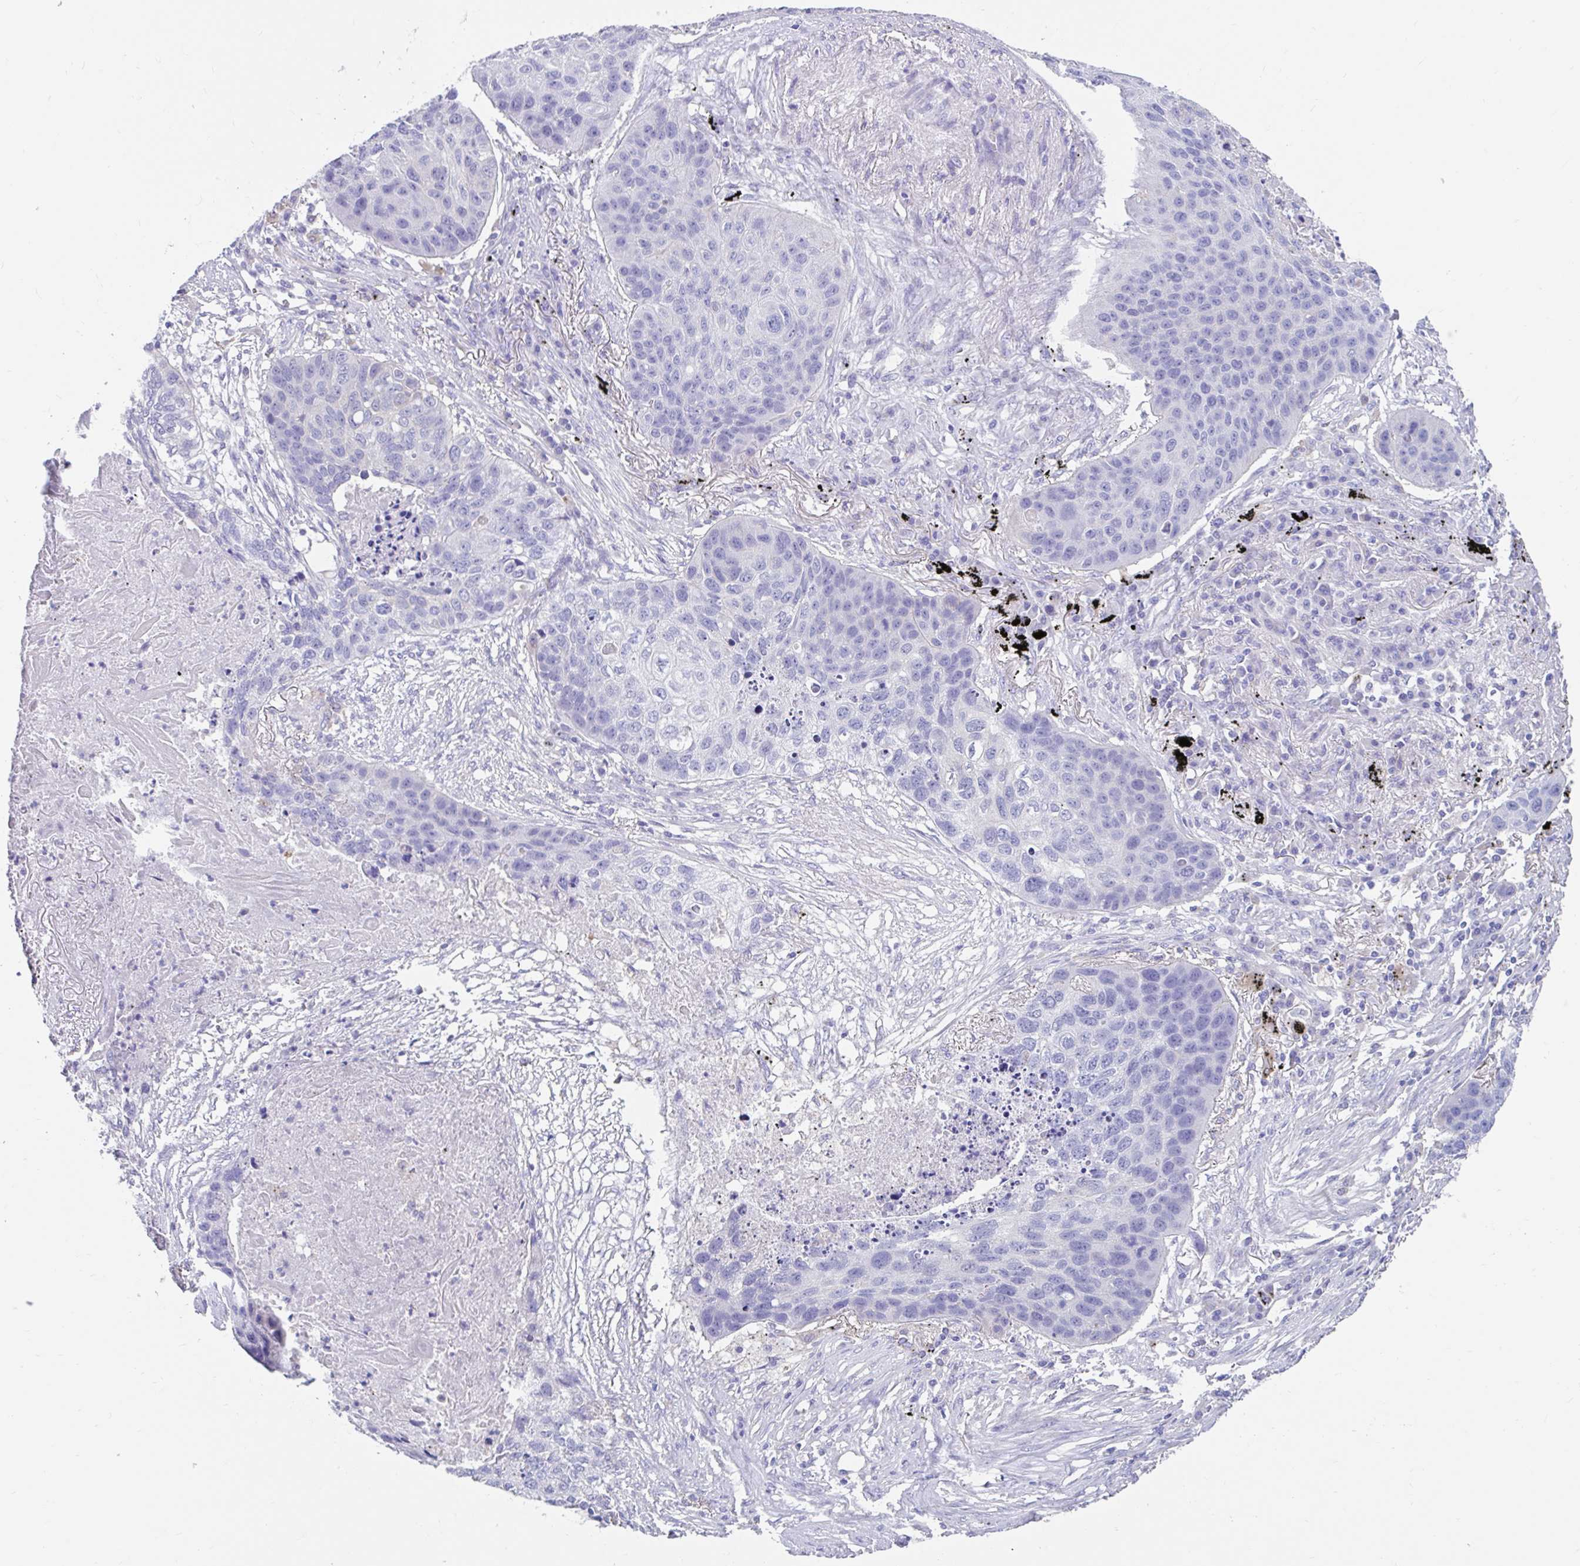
{"staining": {"intensity": "negative", "quantity": "none", "location": "none"}, "tissue": "lung cancer", "cell_type": "Tumor cells", "image_type": "cancer", "snomed": [{"axis": "morphology", "description": "Squamous cell carcinoma, NOS"}, {"axis": "topography", "description": "Lung"}], "caption": "IHC histopathology image of human squamous cell carcinoma (lung) stained for a protein (brown), which shows no expression in tumor cells.", "gene": "ZNF33A", "patient": {"sex": "female", "age": 63}}